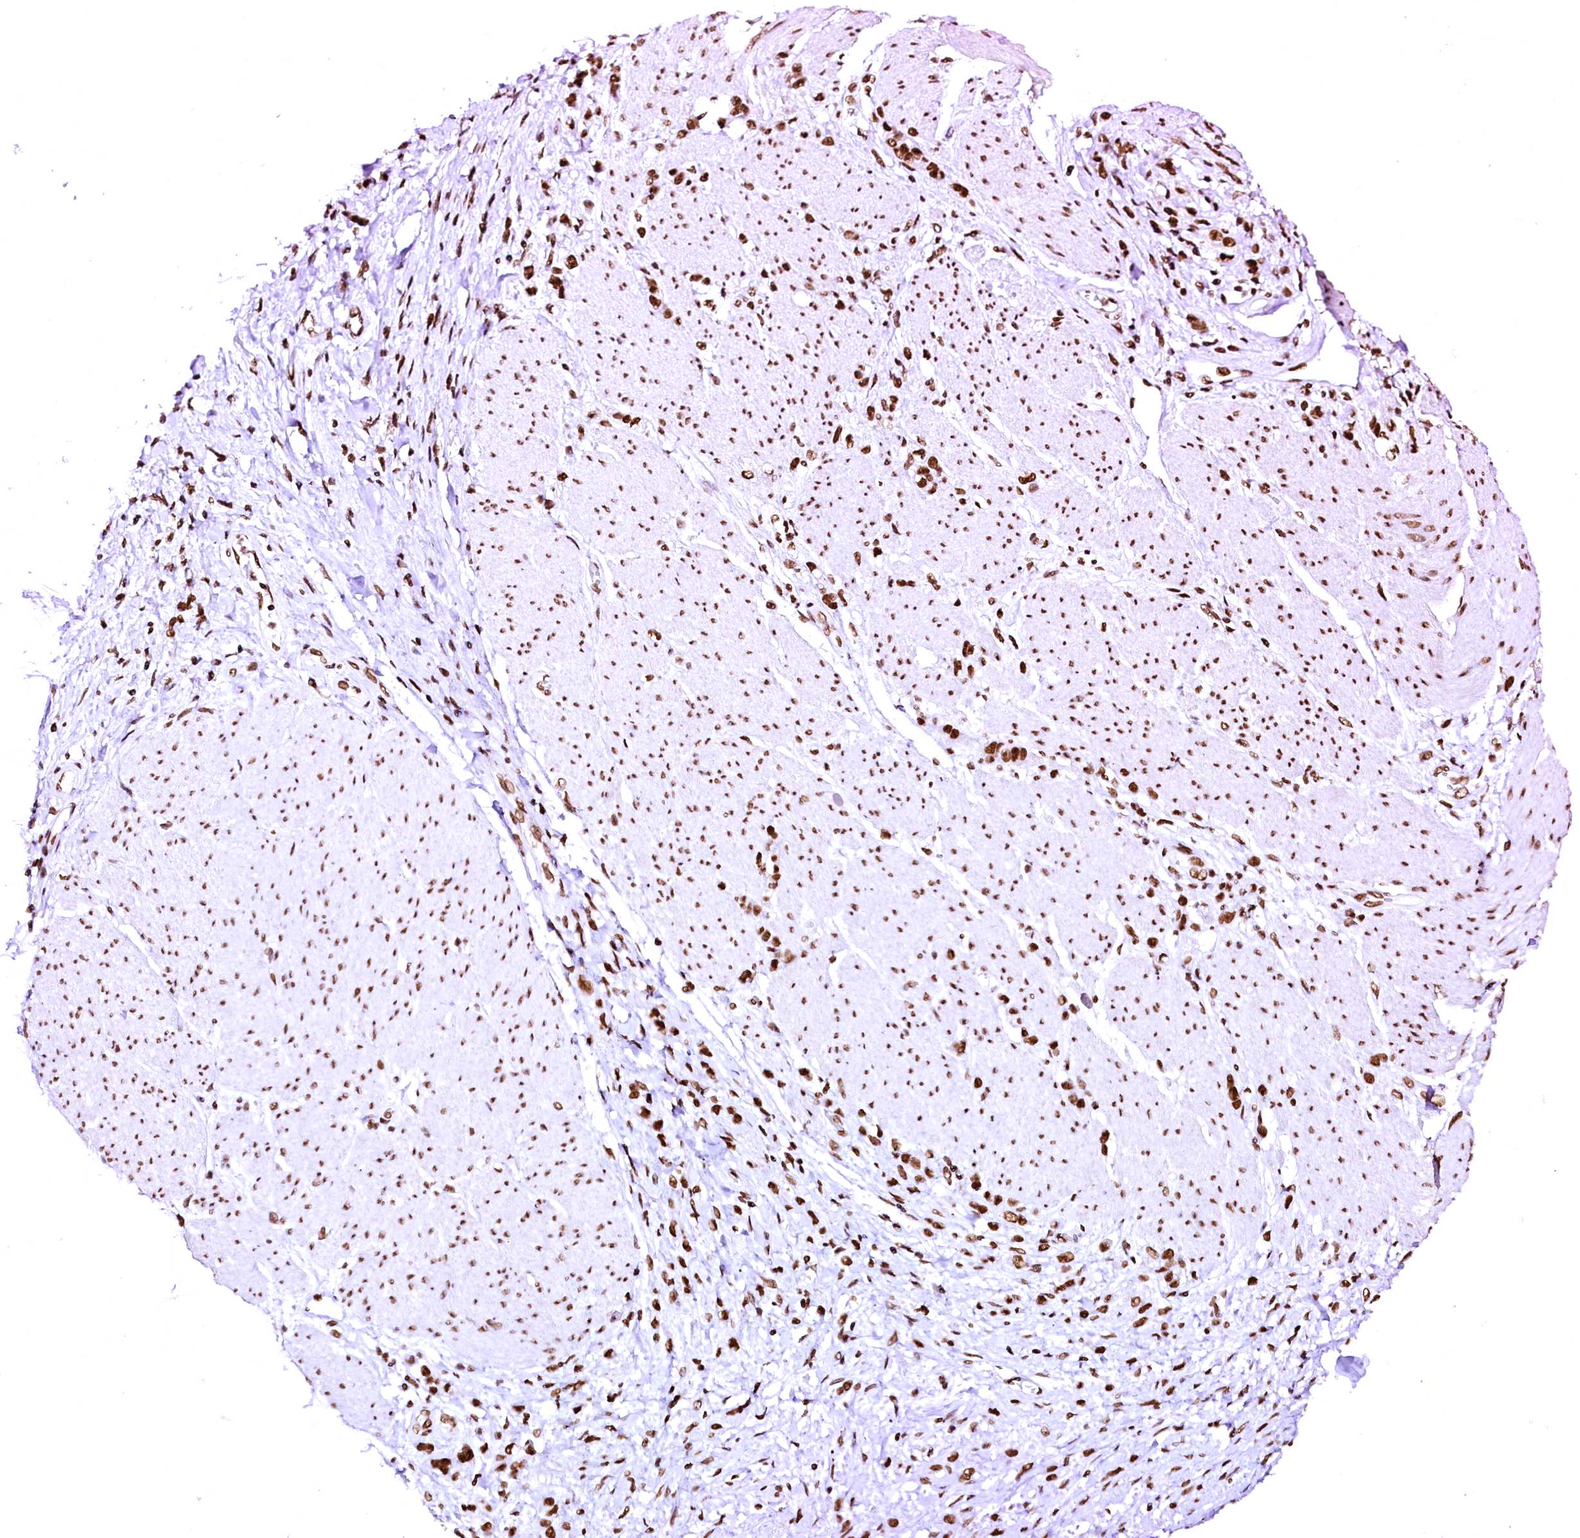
{"staining": {"intensity": "strong", "quantity": ">75%", "location": "nuclear"}, "tissue": "stomach cancer", "cell_type": "Tumor cells", "image_type": "cancer", "snomed": [{"axis": "morphology", "description": "Adenocarcinoma, NOS"}, {"axis": "topography", "description": "Stomach"}], "caption": "A high amount of strong nuclear positivity is identified in approximately >75% of tumor cells in stomach cancer (adenocarcinoma) tissue.", "gene": "CPSF6", "patient": {"sex": "female", "age": 60}}